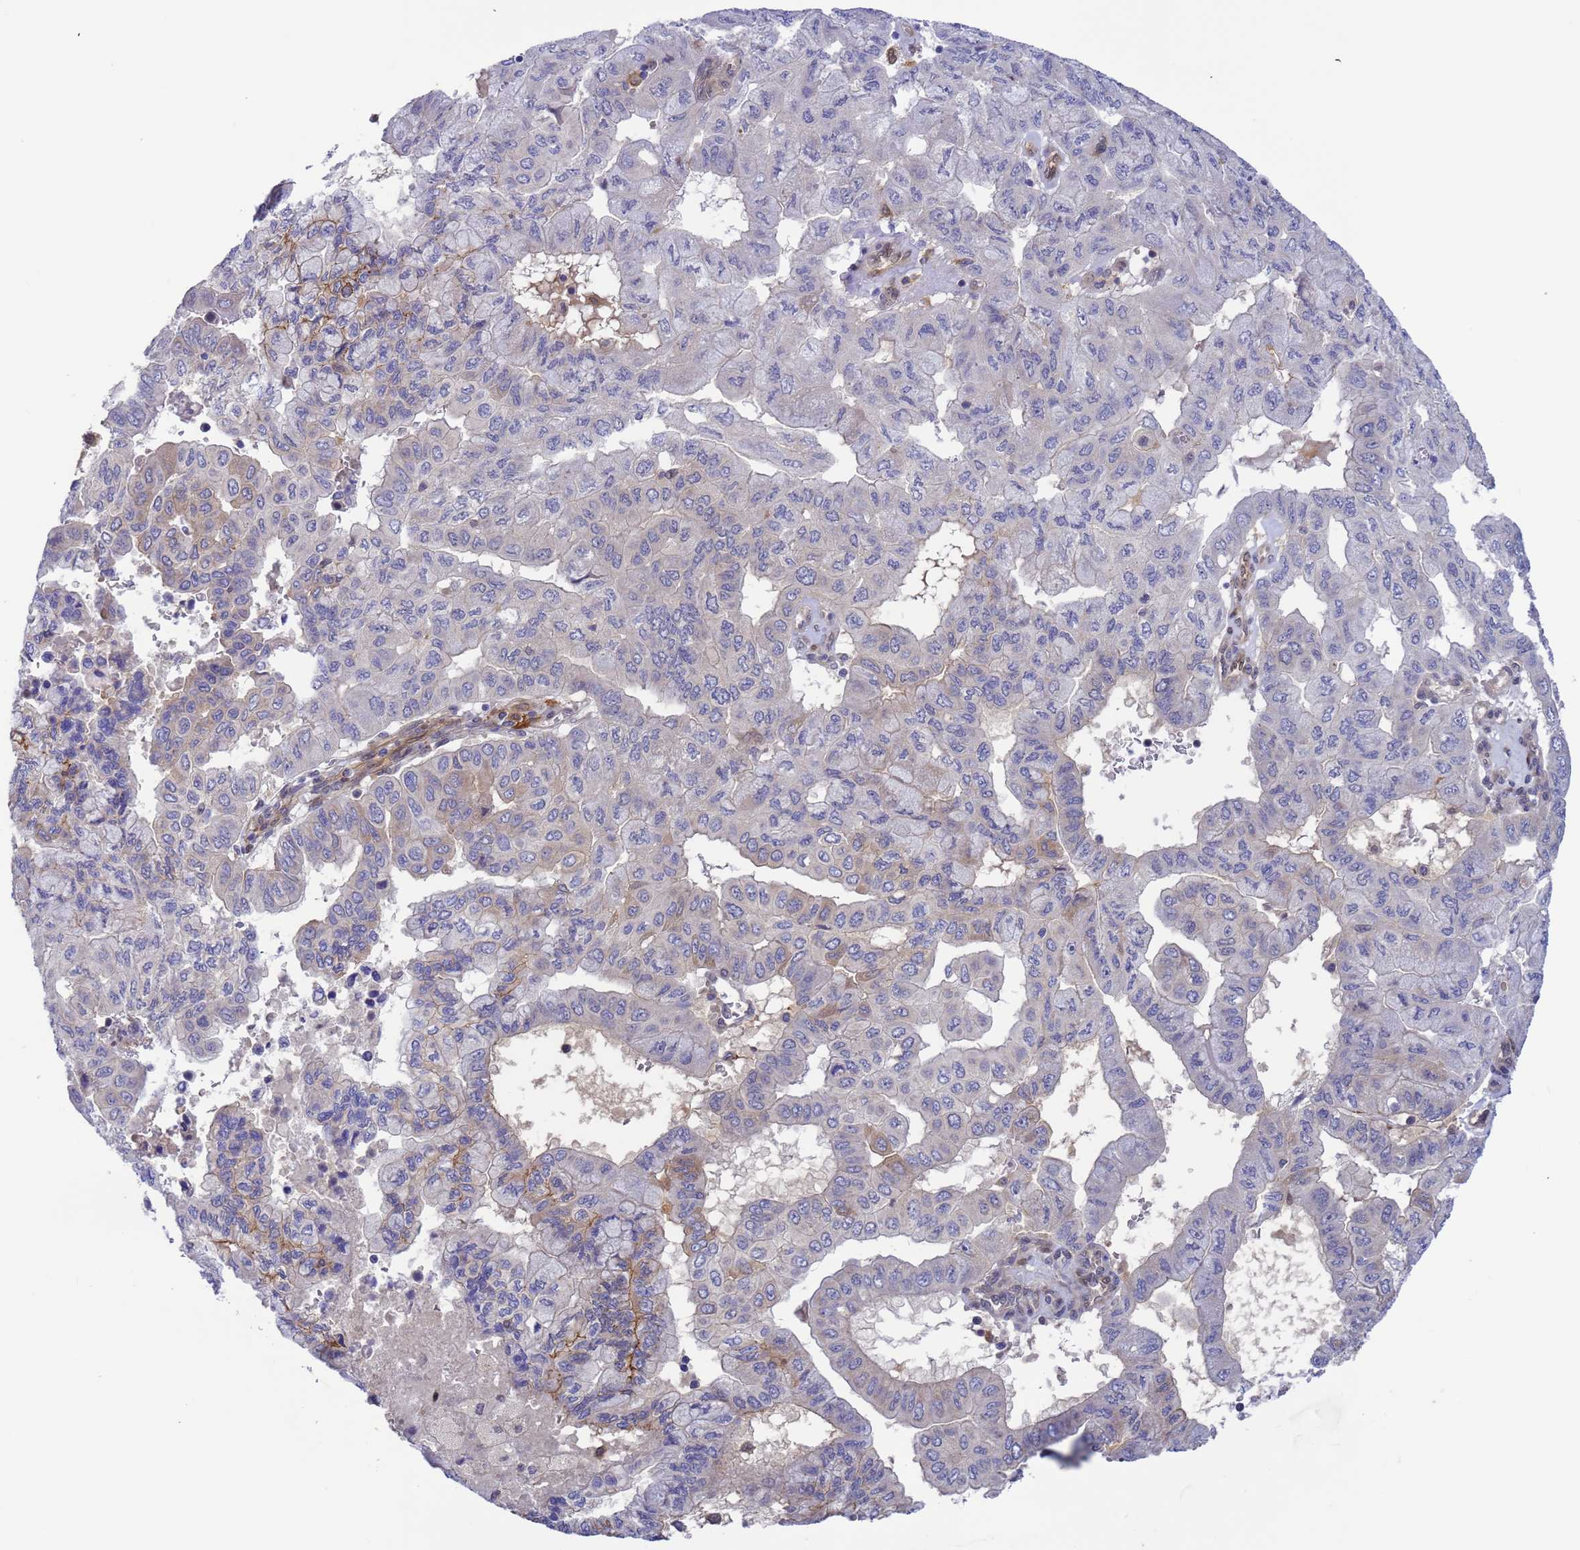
{"staining": {"intensity": "negative", "quantity": "none", "location": "none"}, "tissue": "pancreatic cancer", "cell_type": "Tumor cells", "image_type": "cancer", "snomed": [{"axis": "morphology", "description": "Adenocarcinoma, NOS"}, {"axis": "topography", "description": "Pancreas"}], "caption": "Photomicrograph shows no significant protein staining in tumor cells of pancreatic cancer.", "gene": "FOXRED1", "patient": {"sex": "male", "age": 51}}